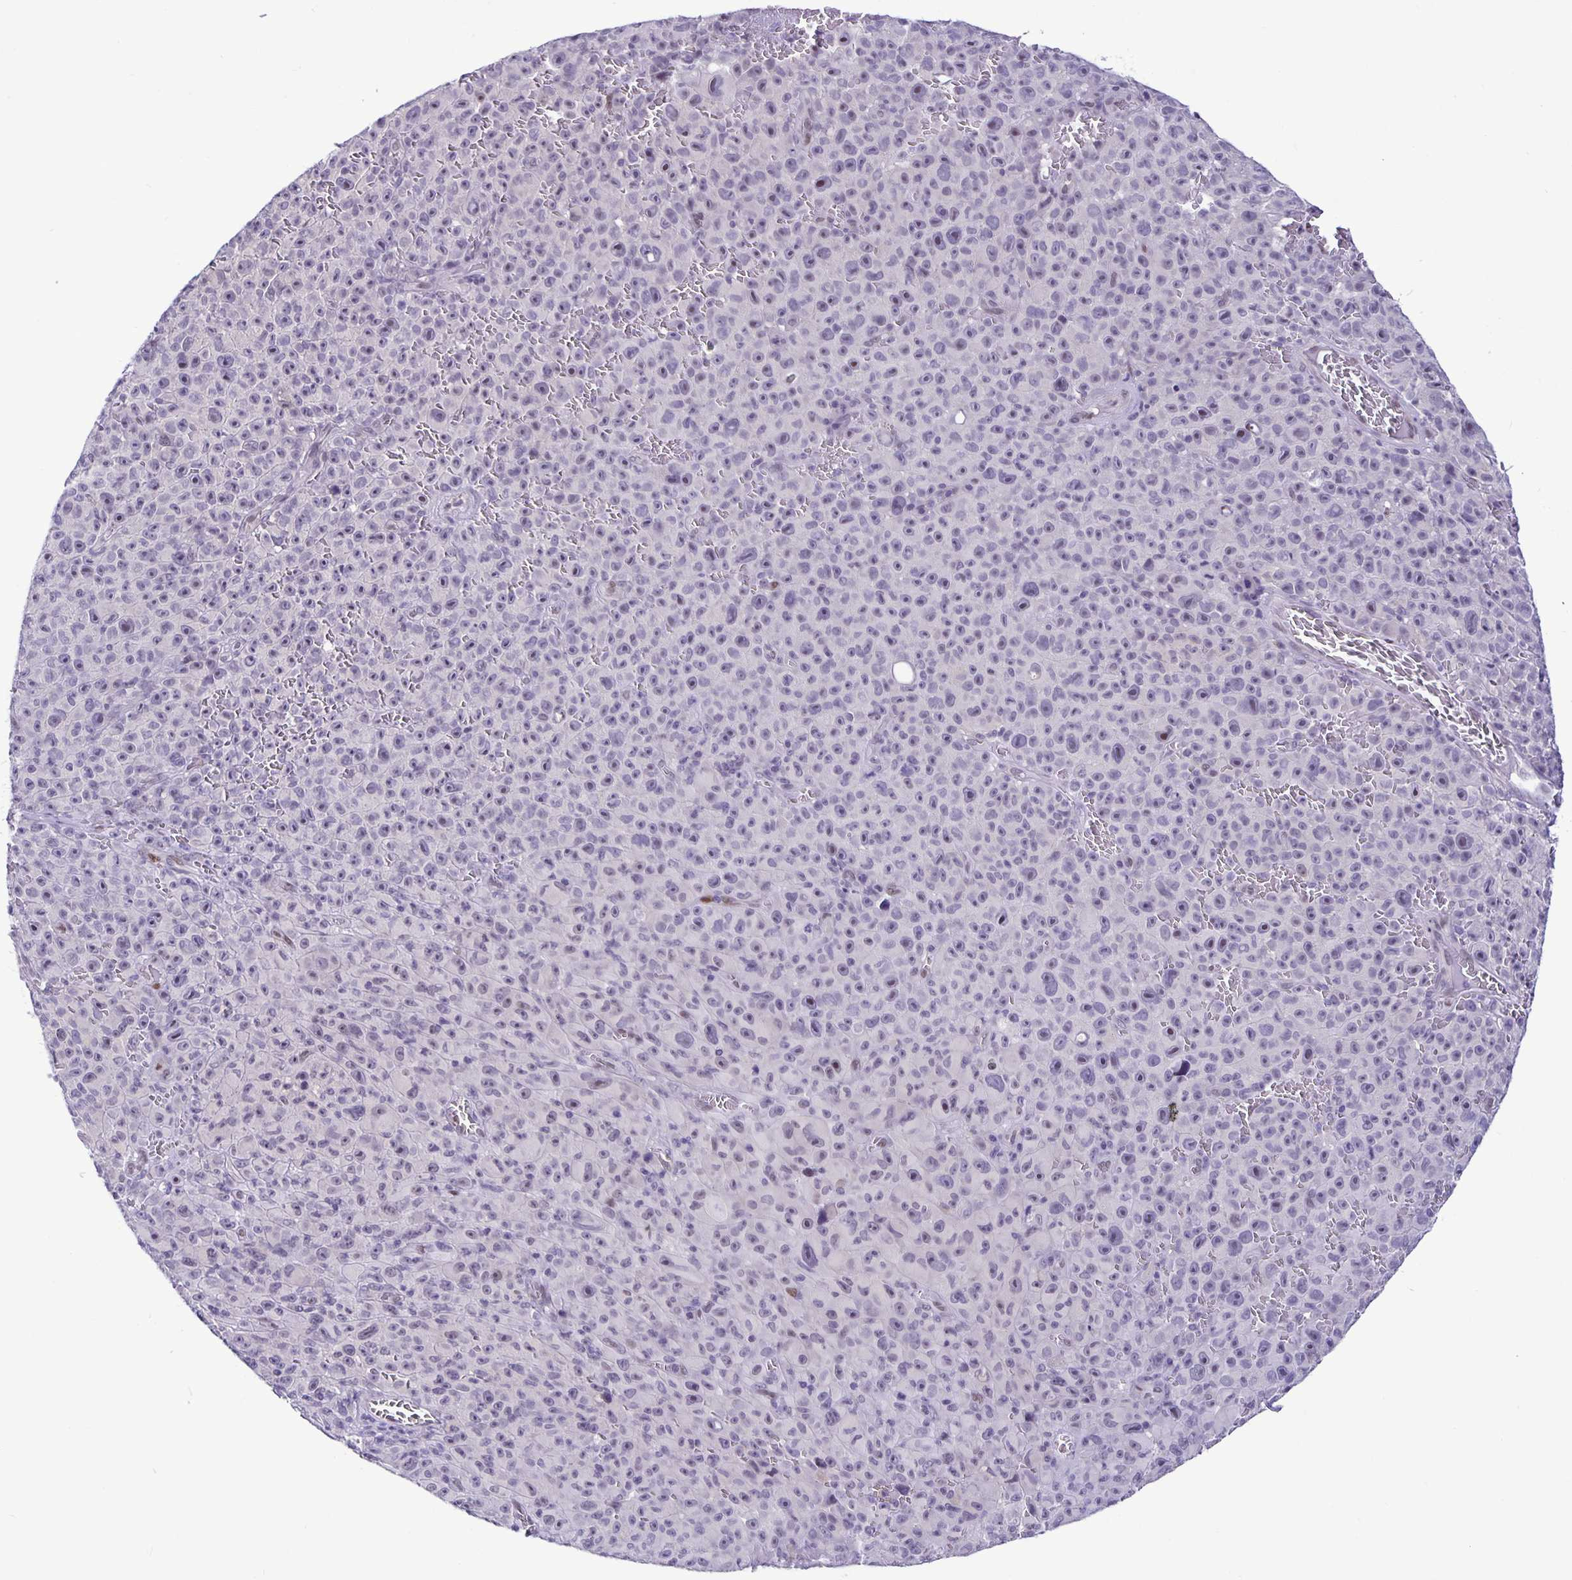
{"staining": {"intensity": "negative", "quantity": "none", "location": "none"}, "tissue": "melanoma", "cell_type": "Tumor cells", "image_type": "cancer", "snomed": [{"axis": "morphology", "description": "Malignant melanoma, NOS"}, {"axis": "topography", "description": "Skin"}], "caption": "IHC of malignant melanoma reveals no expression in tumor cells.", "gene": "FOSL2", "patient": {"sex": "female", "age": 82}}